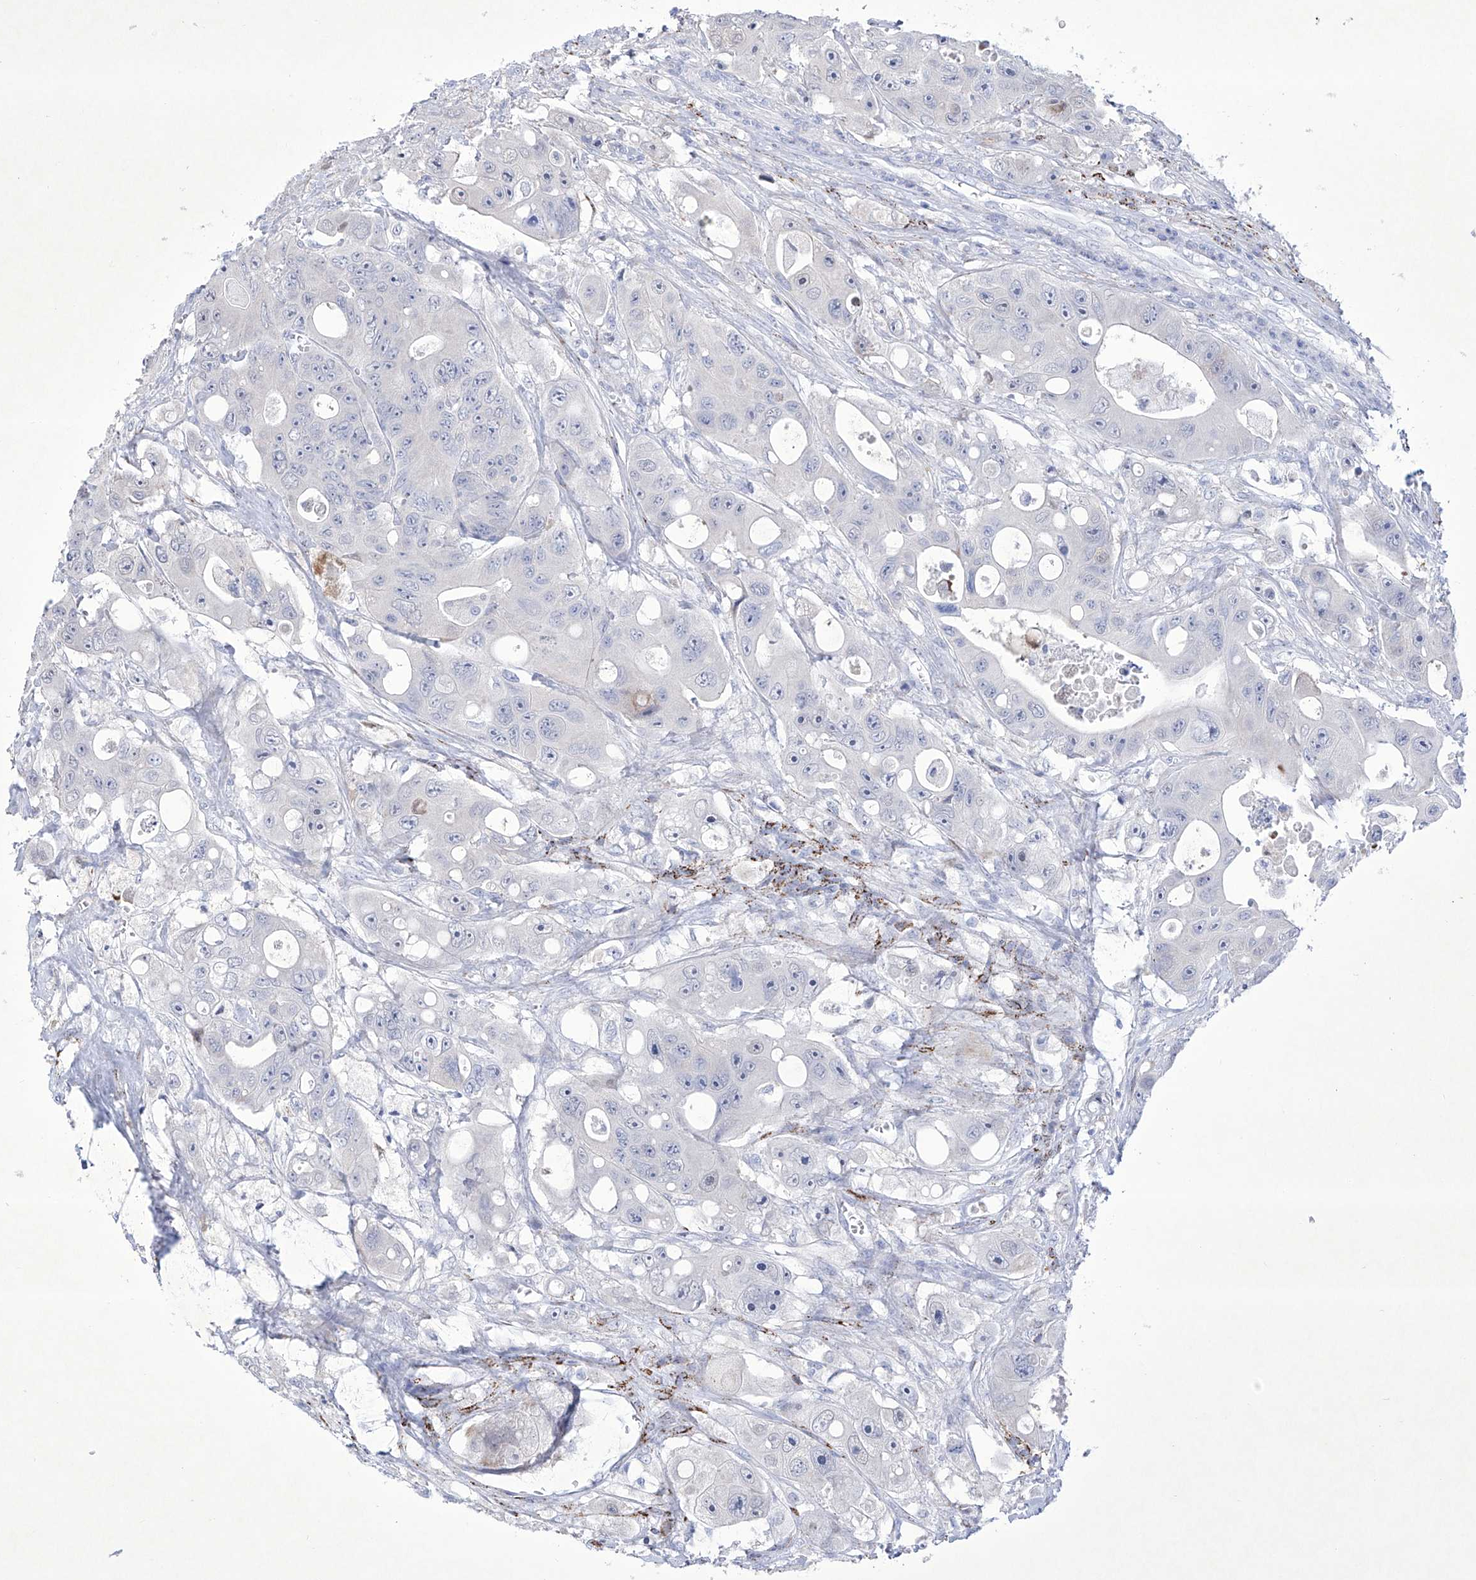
{"staining": {"intensity": "negative", "quantity": "none", "location": "none"}, "tissue": "colorectal cancer", "cell_type": "Tumor cells", "image_type": "cancer", "snomed": [{"axis": "morphology", "description": "Adenocarcinoma, NOS"}, {"axis": "topography", "description": "Colon"}], "caption": "Tumor cells show no significant protein staining in colorectal cancer (adenocarcinoma).", "gene": "C1orf87", "patient": {"sex": "female", "age": 46}}